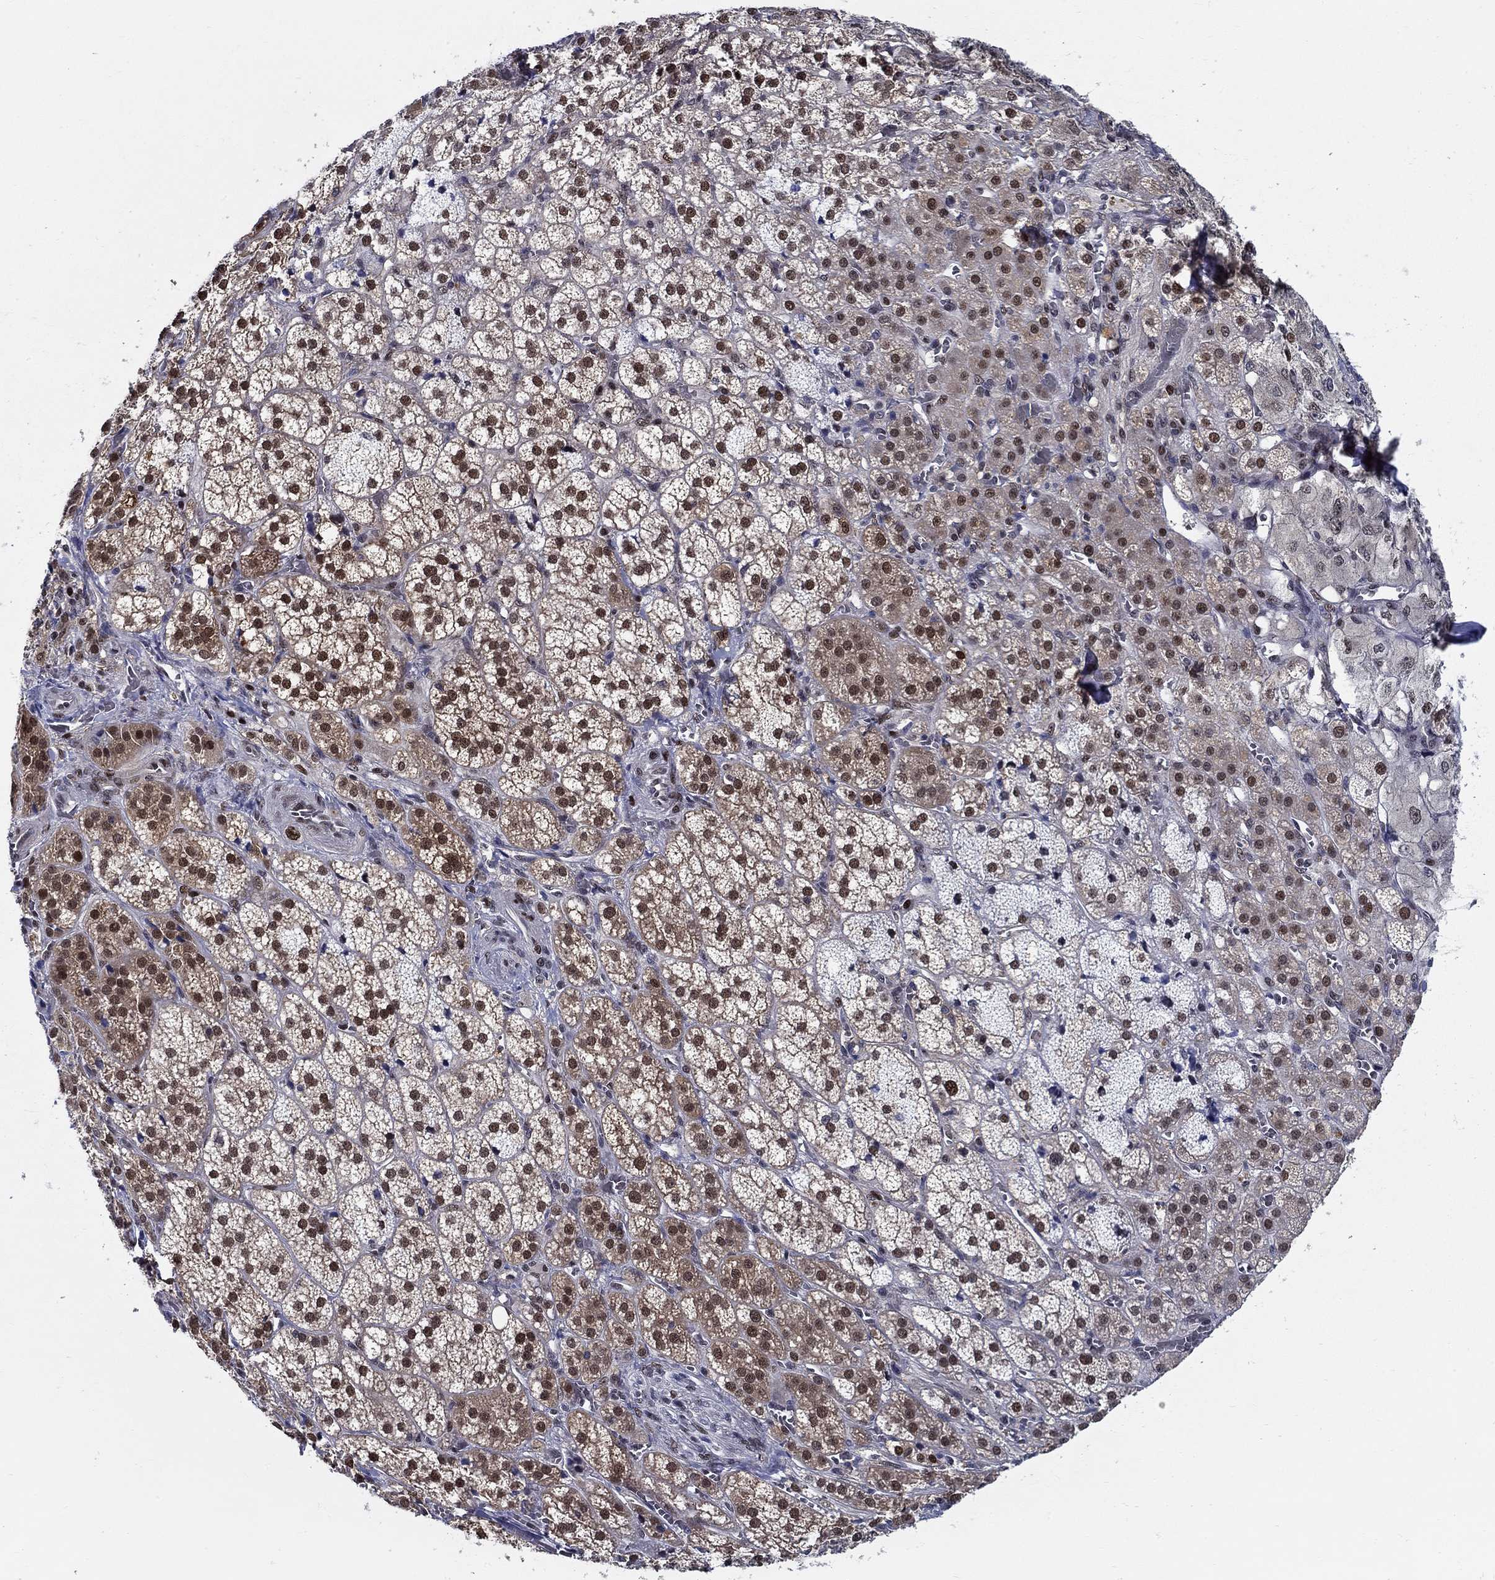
{"staining": {"intensity": "strong", "quantity": ">75%", "location": "nuclear"}, "tissue": "adrenal gland", "cell_type": "Glandular cells", "image_type": "normal", "snomed": [{"axis": "morphology", "description": "Normal tissue, NOS"}, {"axis": "topography", "description": "Adrenal gland"}], "caption": "This image displays unremarkable adrenal gland stained with immunohistochemistry (IHC) to label a protein in brown. The nuclear of glandular cells show strong positivity for the protein. Nuclei are counter-stained blue.", "gene": "ZNF594", "patient": {"sex": "female", "age": 60}}